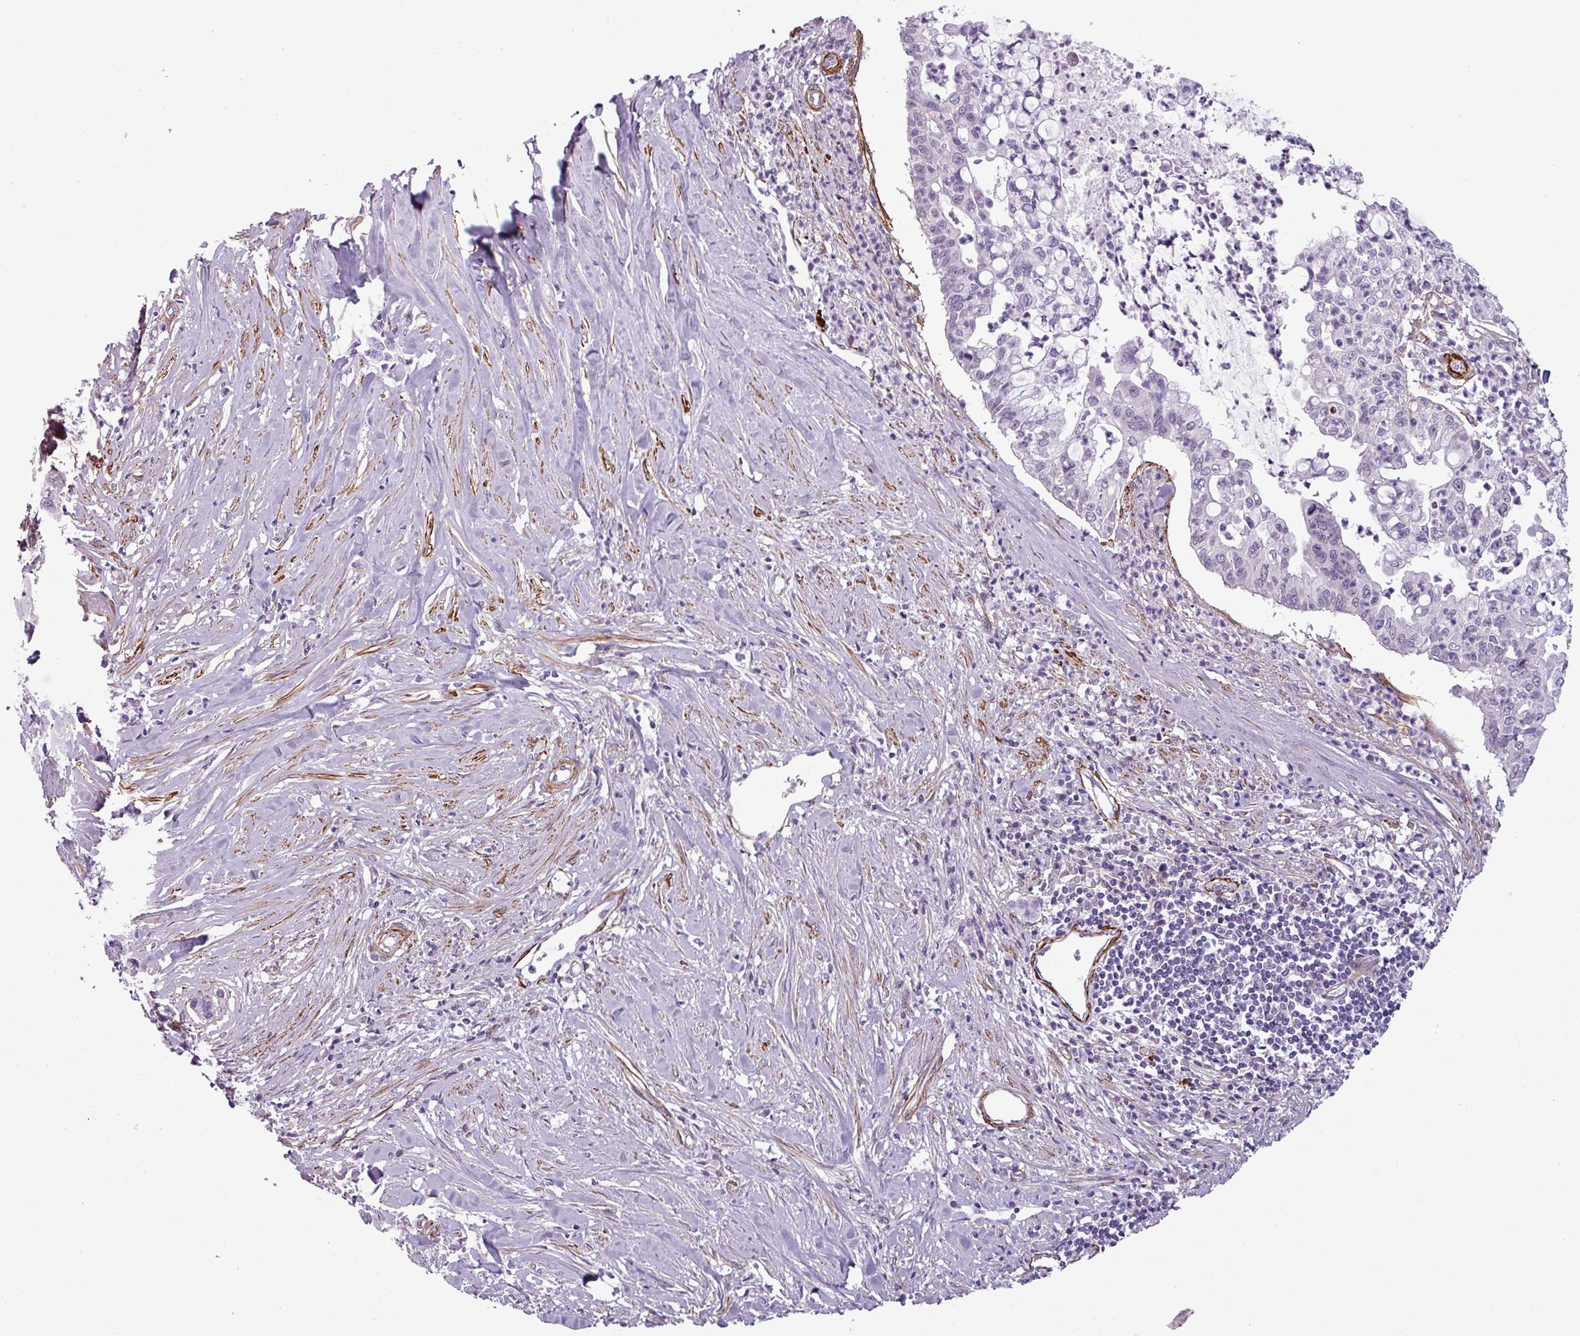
{"staining": {"intensity": "weak", "quantity": "<25%", "location": "nuclear"}, "tissue": "pancreatic cancer", "cell_type": "Tumor cells", "image_type": "cancer", "snomed": [{"axis": "morphology", "description": "Adenocarcinoma, NOS"}, {"axis": "topography", "description": "Pancreas"}], "caption": "Tumor cells show no significant protein staining in pancreatic cancer.", "gene": "ATP10A", "patient": {"sex": "male", "age": 73}}